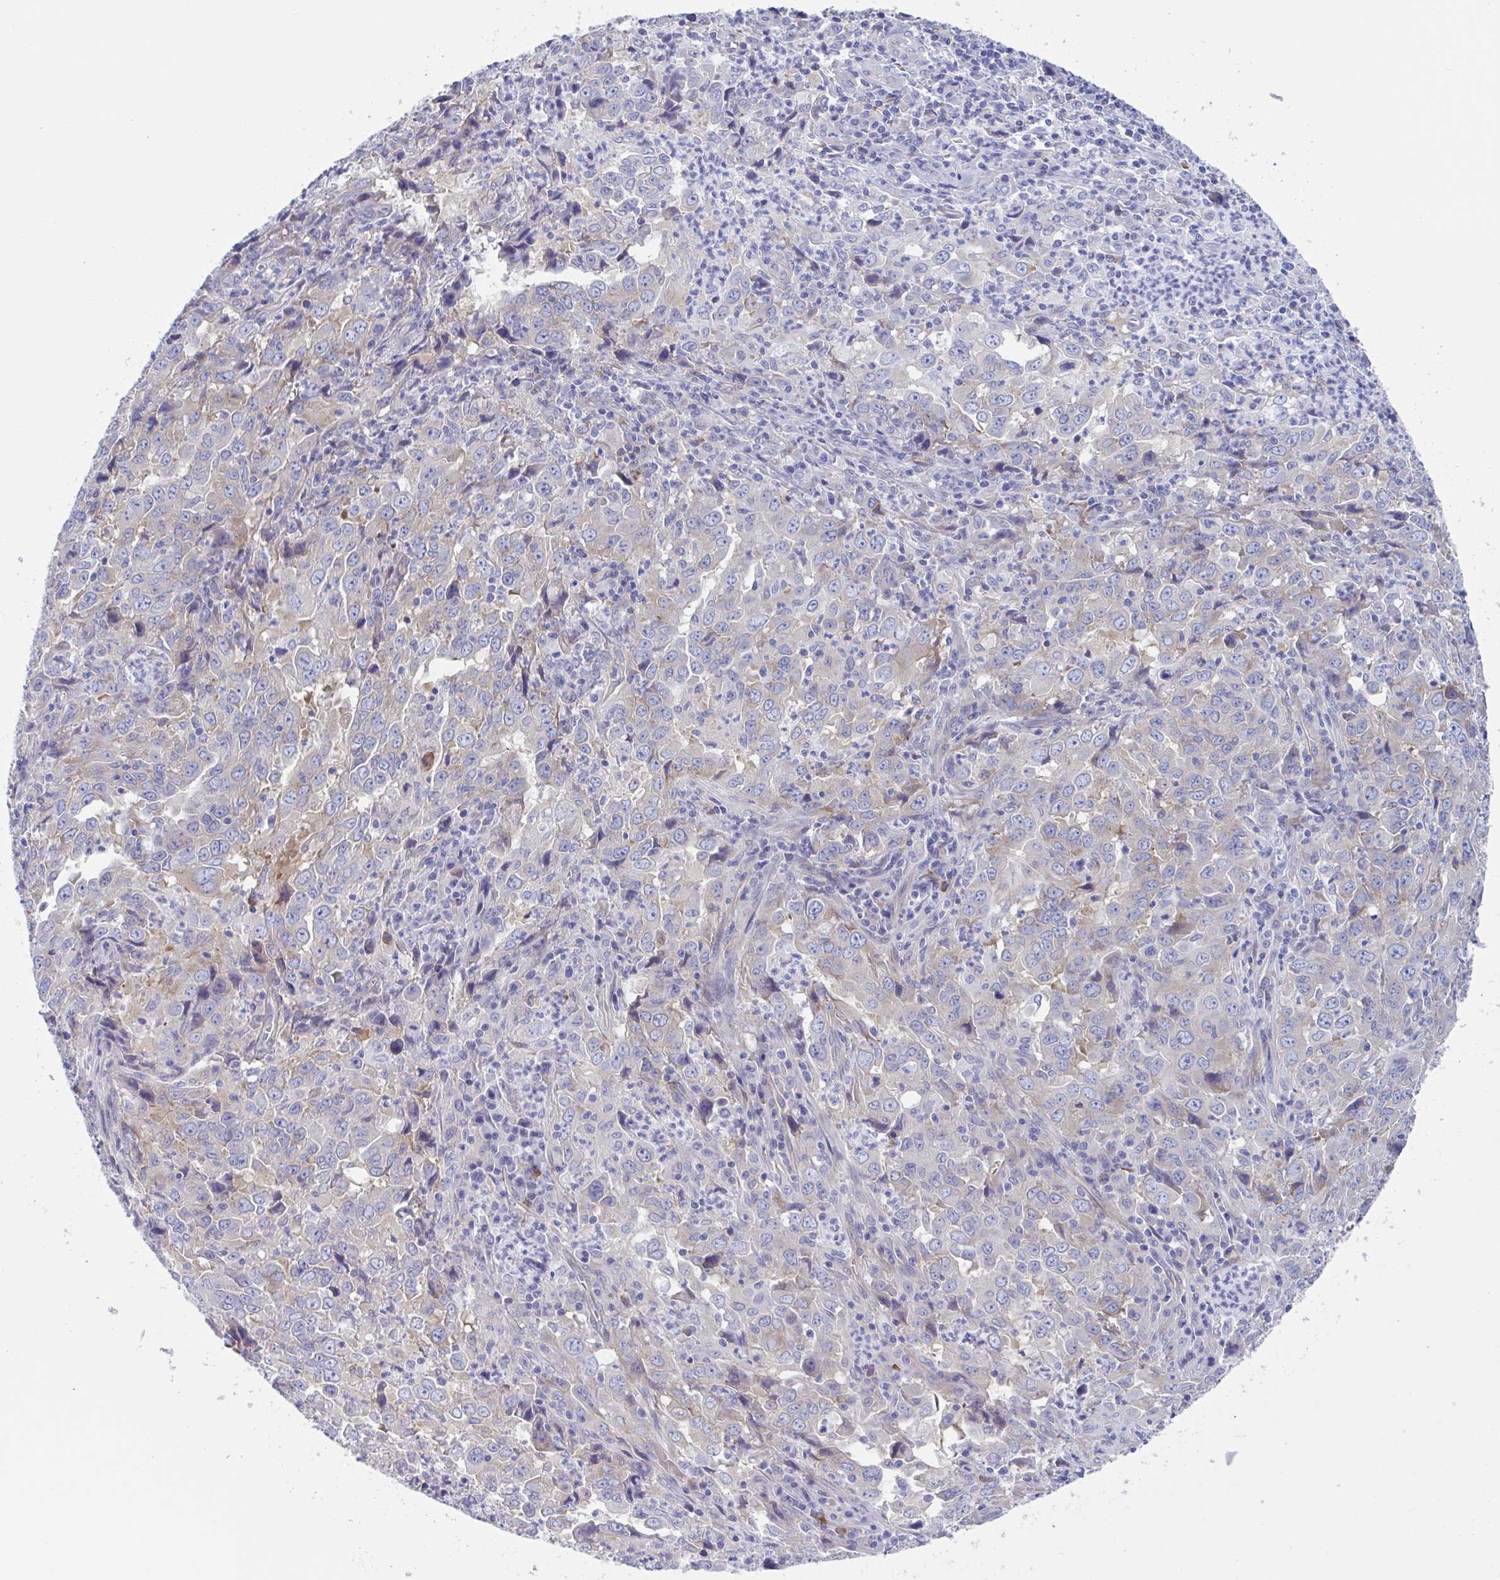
{"staining": {"intensity": "weak", "quantity": "25%-75%", "location": "cytoplasmic/membranous"}, "tissue": "lung cancer", "cell_type": "Tumor cells", "image_type": "cancer", "snomed": [{"axis": "morphology", "description": "Adenocarcinoma, NOS"}, {"axis": "topography", "description": "Lung"}], "caption": "This is a histology image of immunohistochemistry (IHC) staining of adenocarcinoma (lung), which shows weak staining in the cytoplasmic/membranous of tumor cells.", "gene": "LPIN3", "patient": {"sex": "male", "age": 67}}